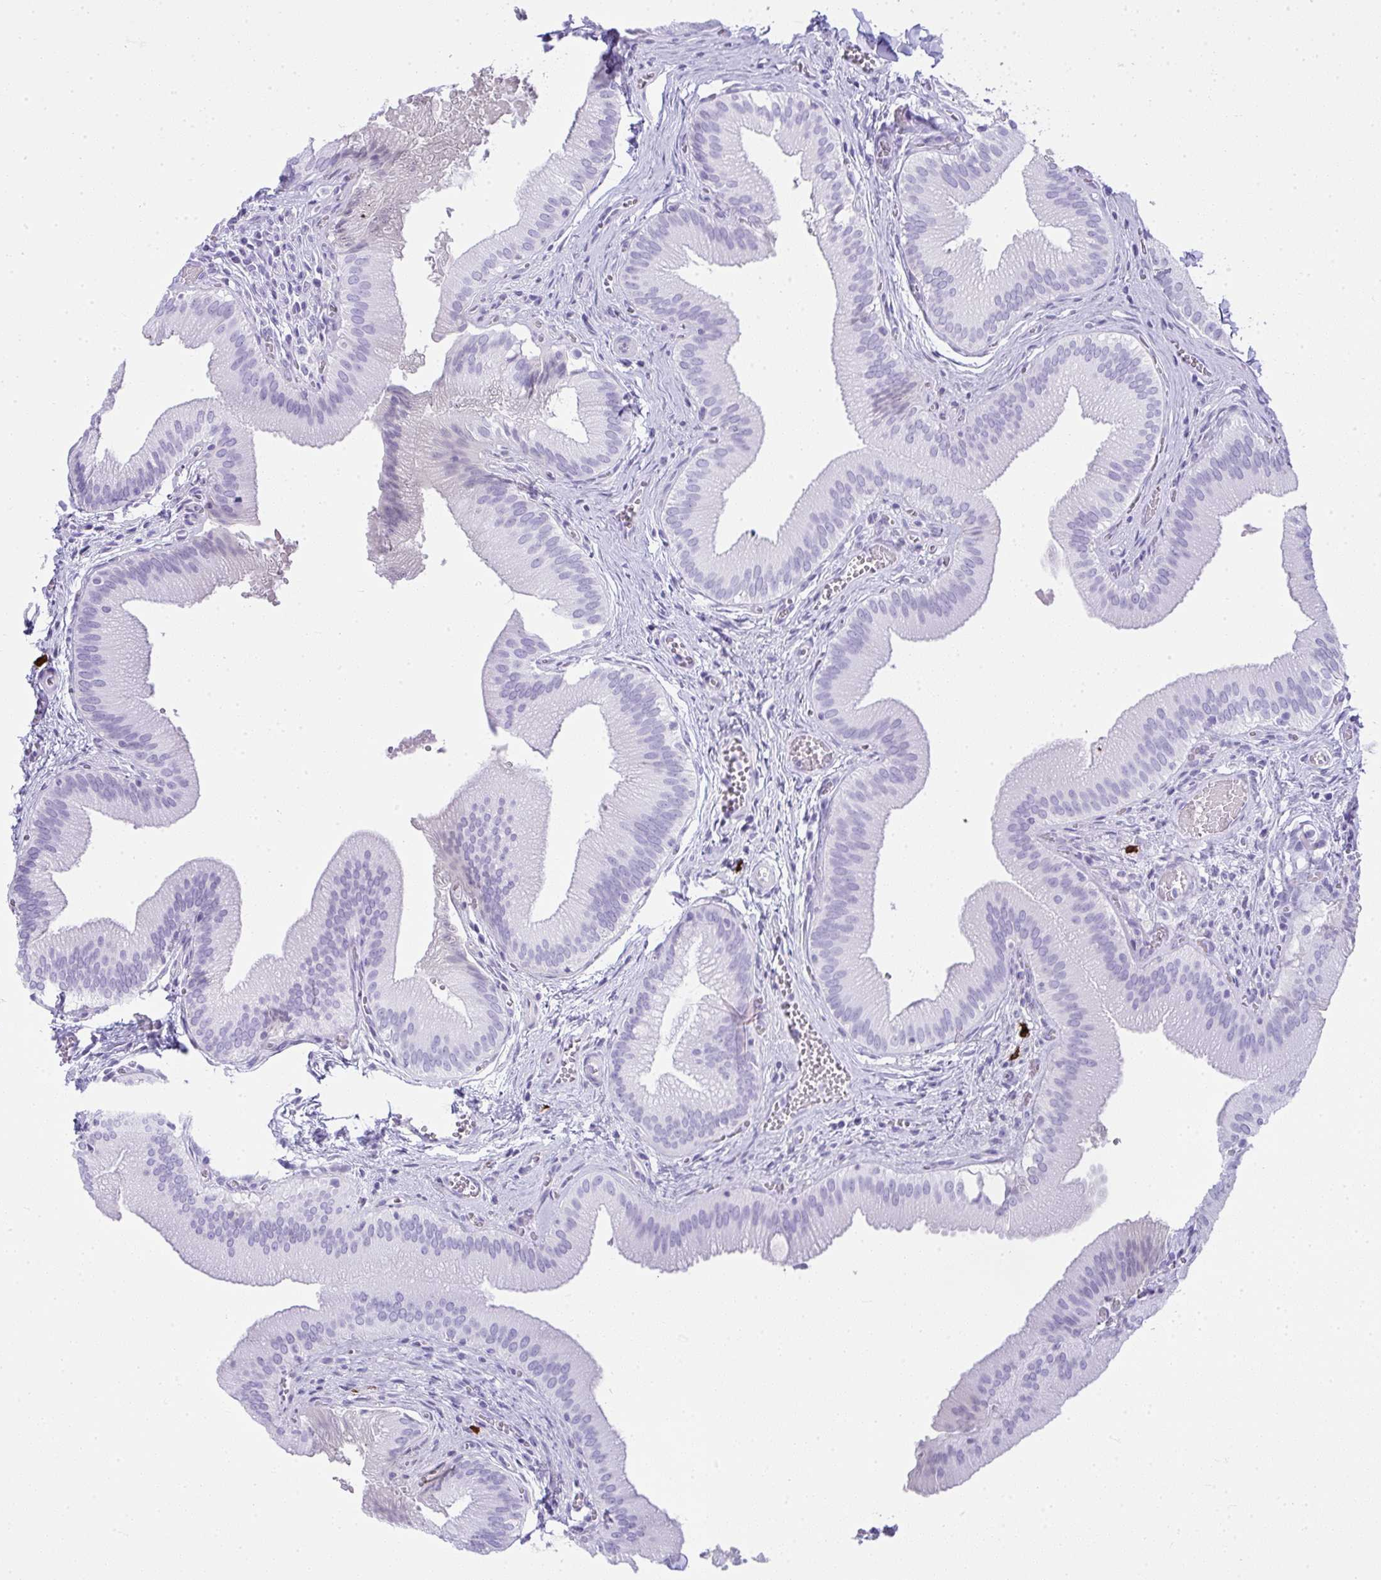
{"staining": {"intensity": "negative", "quantity": "none", "location": "none"}, "tissue": "gallbladder", "cell_type": "Glandular cells", "image_type": "normal", "snomed": [{"axis": "morphology", "description": "Normal tissue, NOS"}, {"axis": "topography", "description": "Gallbladder"}], "caption": "A high-resolution micrograph shows IHC staining of benign gallbladder, which demonstrates no significant expression in glandular cells. Nuclei are stained in blue.", "gene": "CDADC1", "patient": {"sex": "male", "age": 17}}